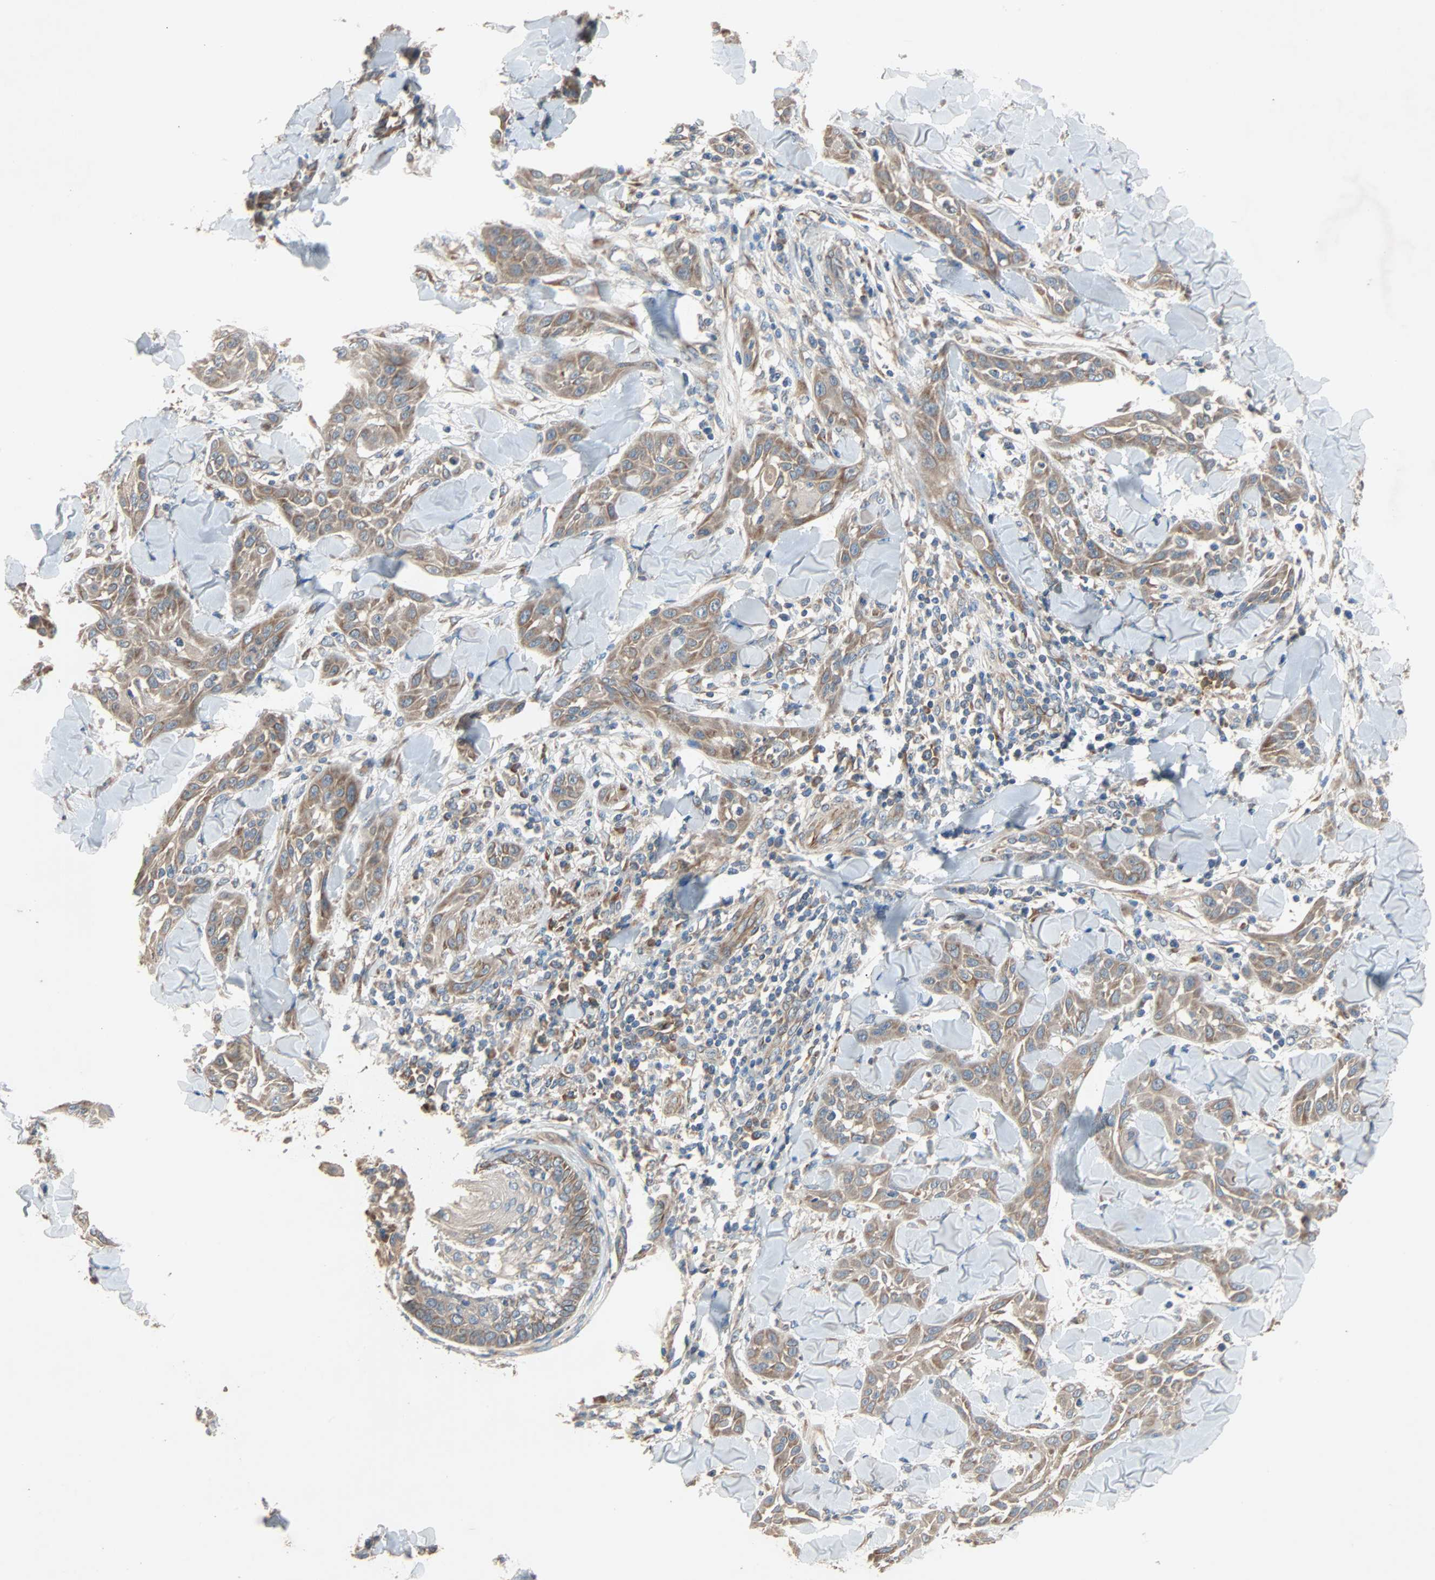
{"staining": {"intensity": "moderate", "quantity": ">75%", "location": "cytoplasmic/membranous"}, "tissue": "skin cancer", "cell_type": "Tumor cells", "image_type": "cancer", "snomed": [{"axis": "morphology", "description": "Squamous cell carcinoma, NOS"}, {"axis": "topography", "description": "Skin"}], "caption": "Skin squamous cell carcinoma stained for a protein shows moderate cytoplasmic/membranous positivity in tumor cells.", "gene": "XYLT1", "patient": {"sex": "male", "age": 24}}